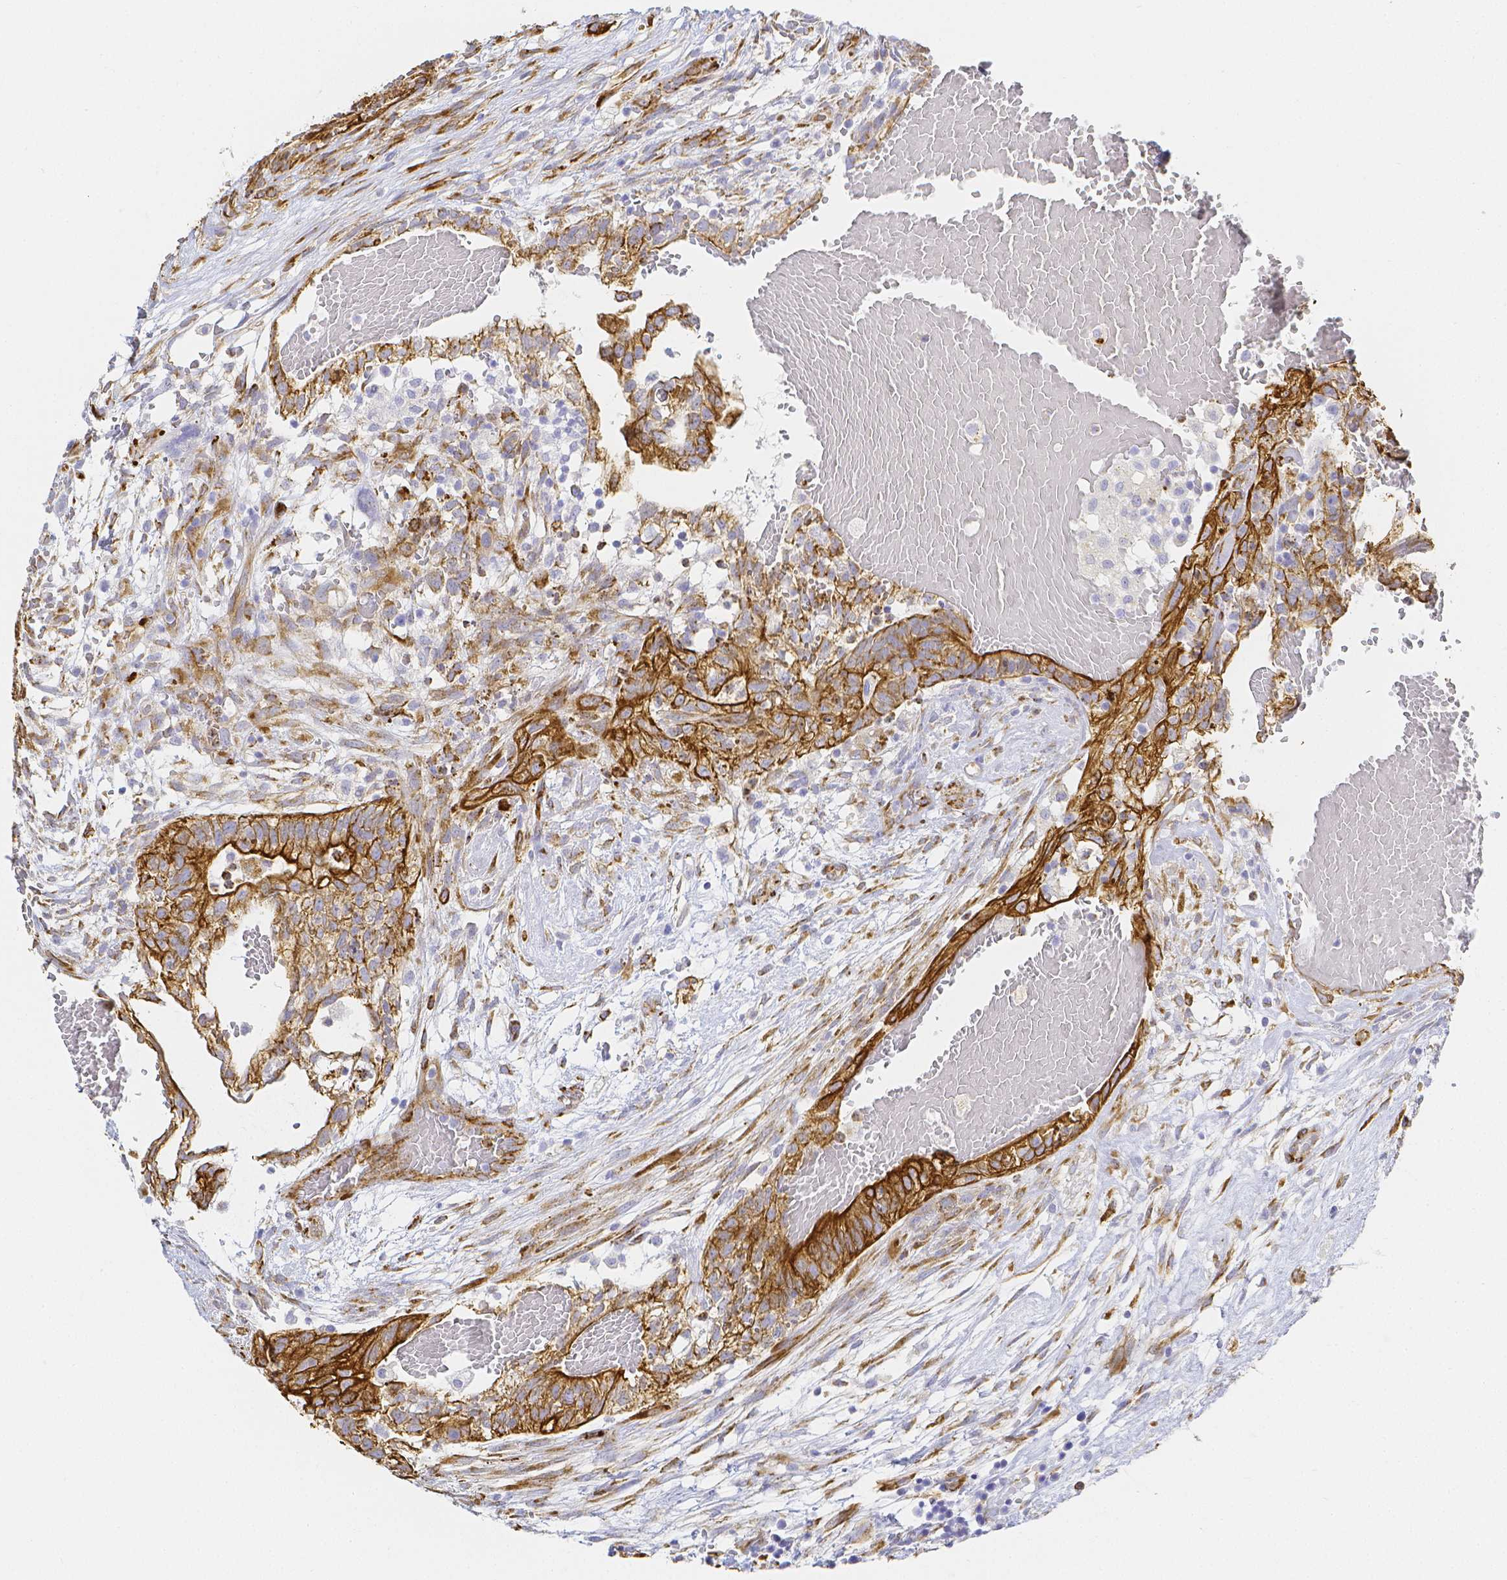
{"staining": {"intensity": "strong", "quantity": "25%-75%", "location": "cytoplasmic/membranous"}, "tissue": "testis cancer", "cell_type": "Tumor cells", "image_type": "cancer", "snomed": [{"axis": "morphology", "description": "Normal tissue, NOS"}, {"axis": "morphology", "description": "Carcinoma, Embryonal, NOS"}, {"axis": "topography", "description": "Testis"}], "caption": "Human embryonal carcinoma (testis) stained with a protein marker reveals strong staining in tumor cells.", "gene": "SMURF1", "patient": {"sex": "male", "age": 32}}